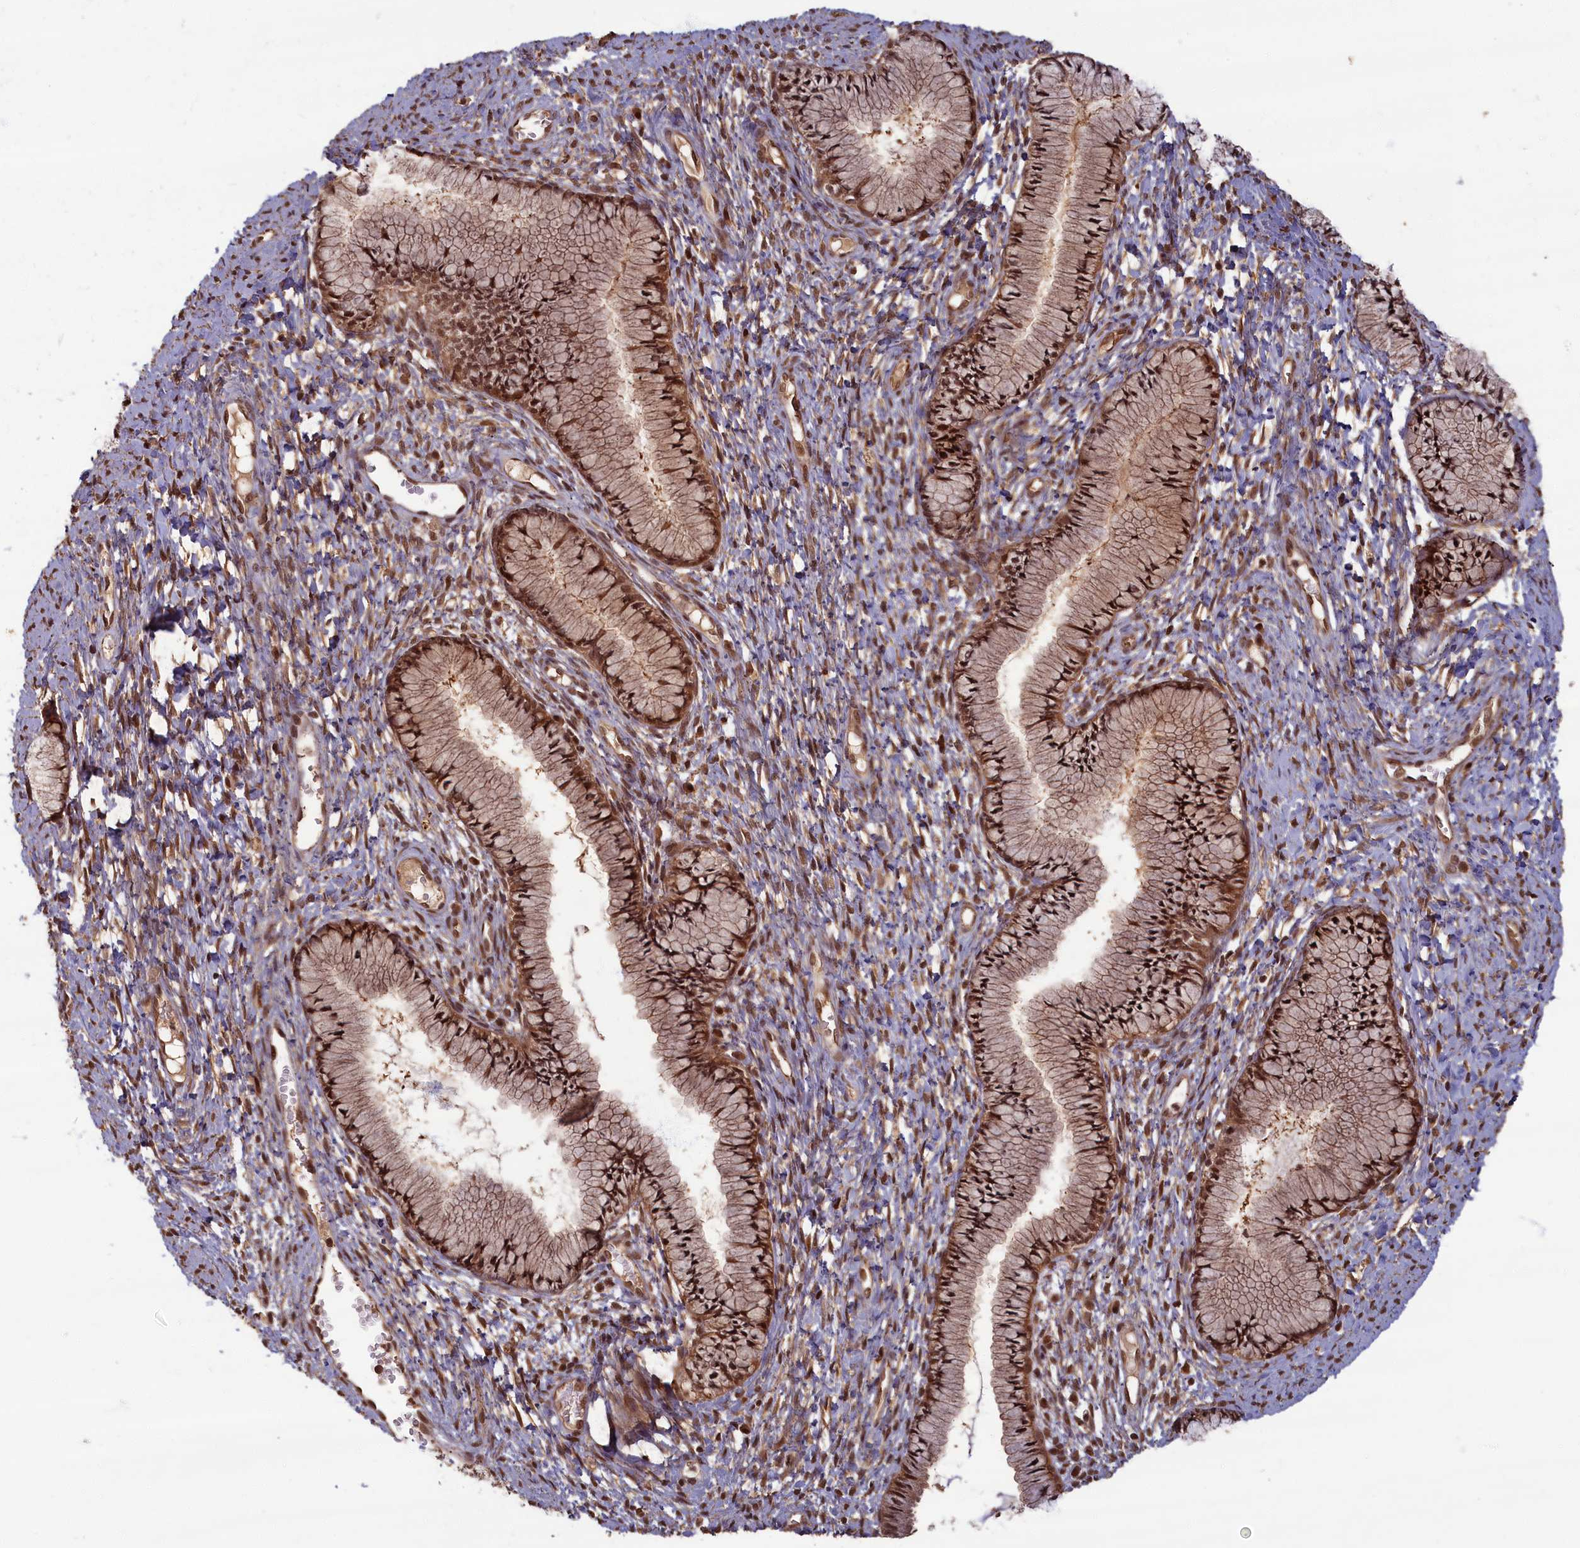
{"staining": {"intensity": "moderate", "quantity": ">75%", "location": "cytoplasmic/membranous,nuclear"}, "tissue": "cervix", "cell_type": "Glandular cells", "image_type": "normal", "snomed": [{"axis": "morphology", "description": "Normal tissue, NOS"}, {"axis": "topography", "description": "Cervix"}], "caption": "Protein staining shows moderate cytoplasmic/membranous,nuclear positivity in about >75% of glandular cells in normal cervix. (brown staining indicates protein expression, while blue staining denotes nuclei).", "gene": "HIF3A", "patient": {"sex": "female", "age": 42}}